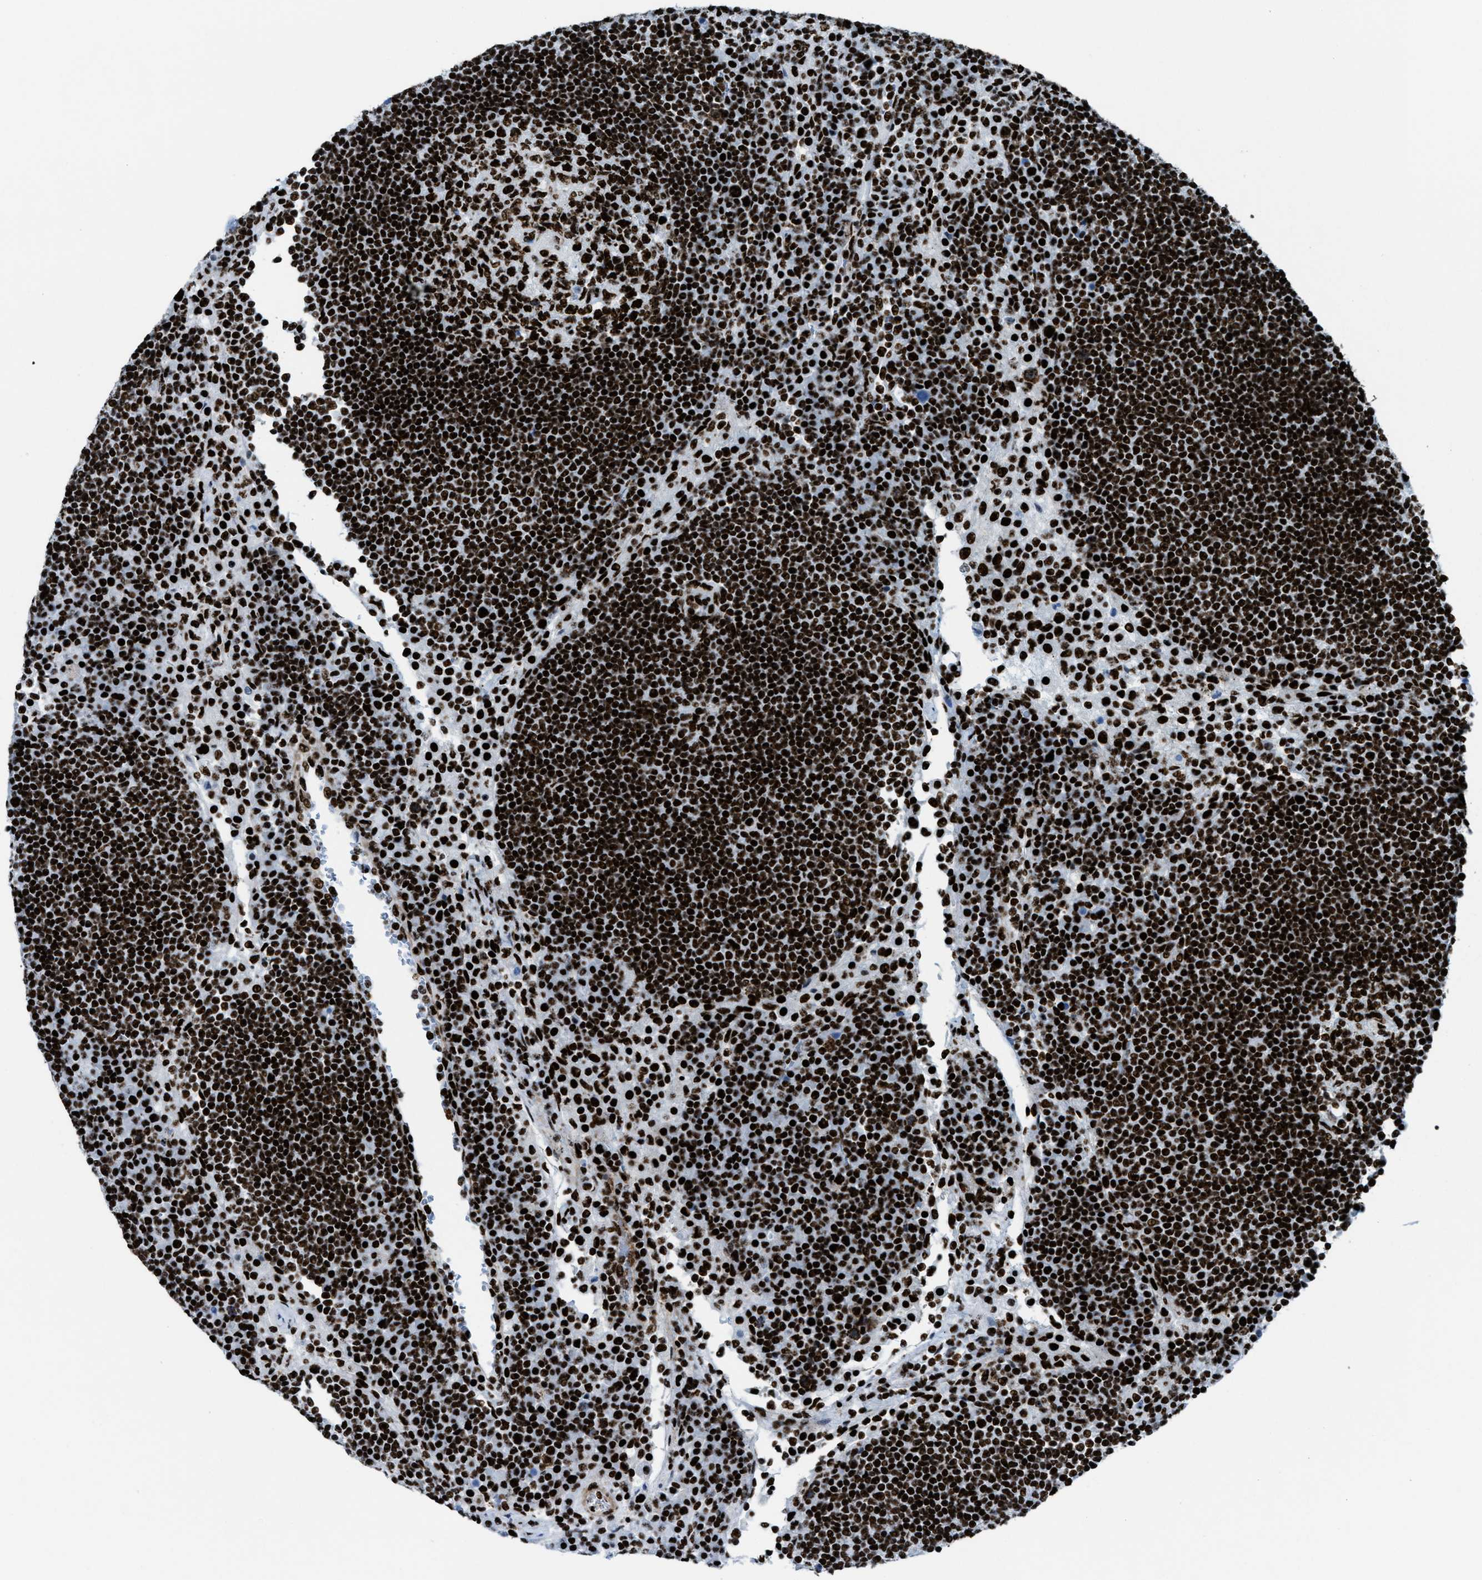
{"staining": {"intensity": "strong", "quantity": ">75%", "location": "nuclear"}, "tissue": "lymph node", "cell_type": "Germinal center cells", "image_type": "normal", "snomed": [{"axis": "morphology", "description": "Normal tissue, NOS"}, {"axis": "topography", "description": "Lymph node"}], "caption": "Immunohistochemistry of benign human lymph node reveals high levels of strong nuclear staining in approximately >75% of germinal center cells. The protein is stained brown, and the nuclei are stained in blue (DAB IHC with brightfield microscopy, high magnification).", "gene": "NONO", "patient": {"sex": "female", "age": 53}}